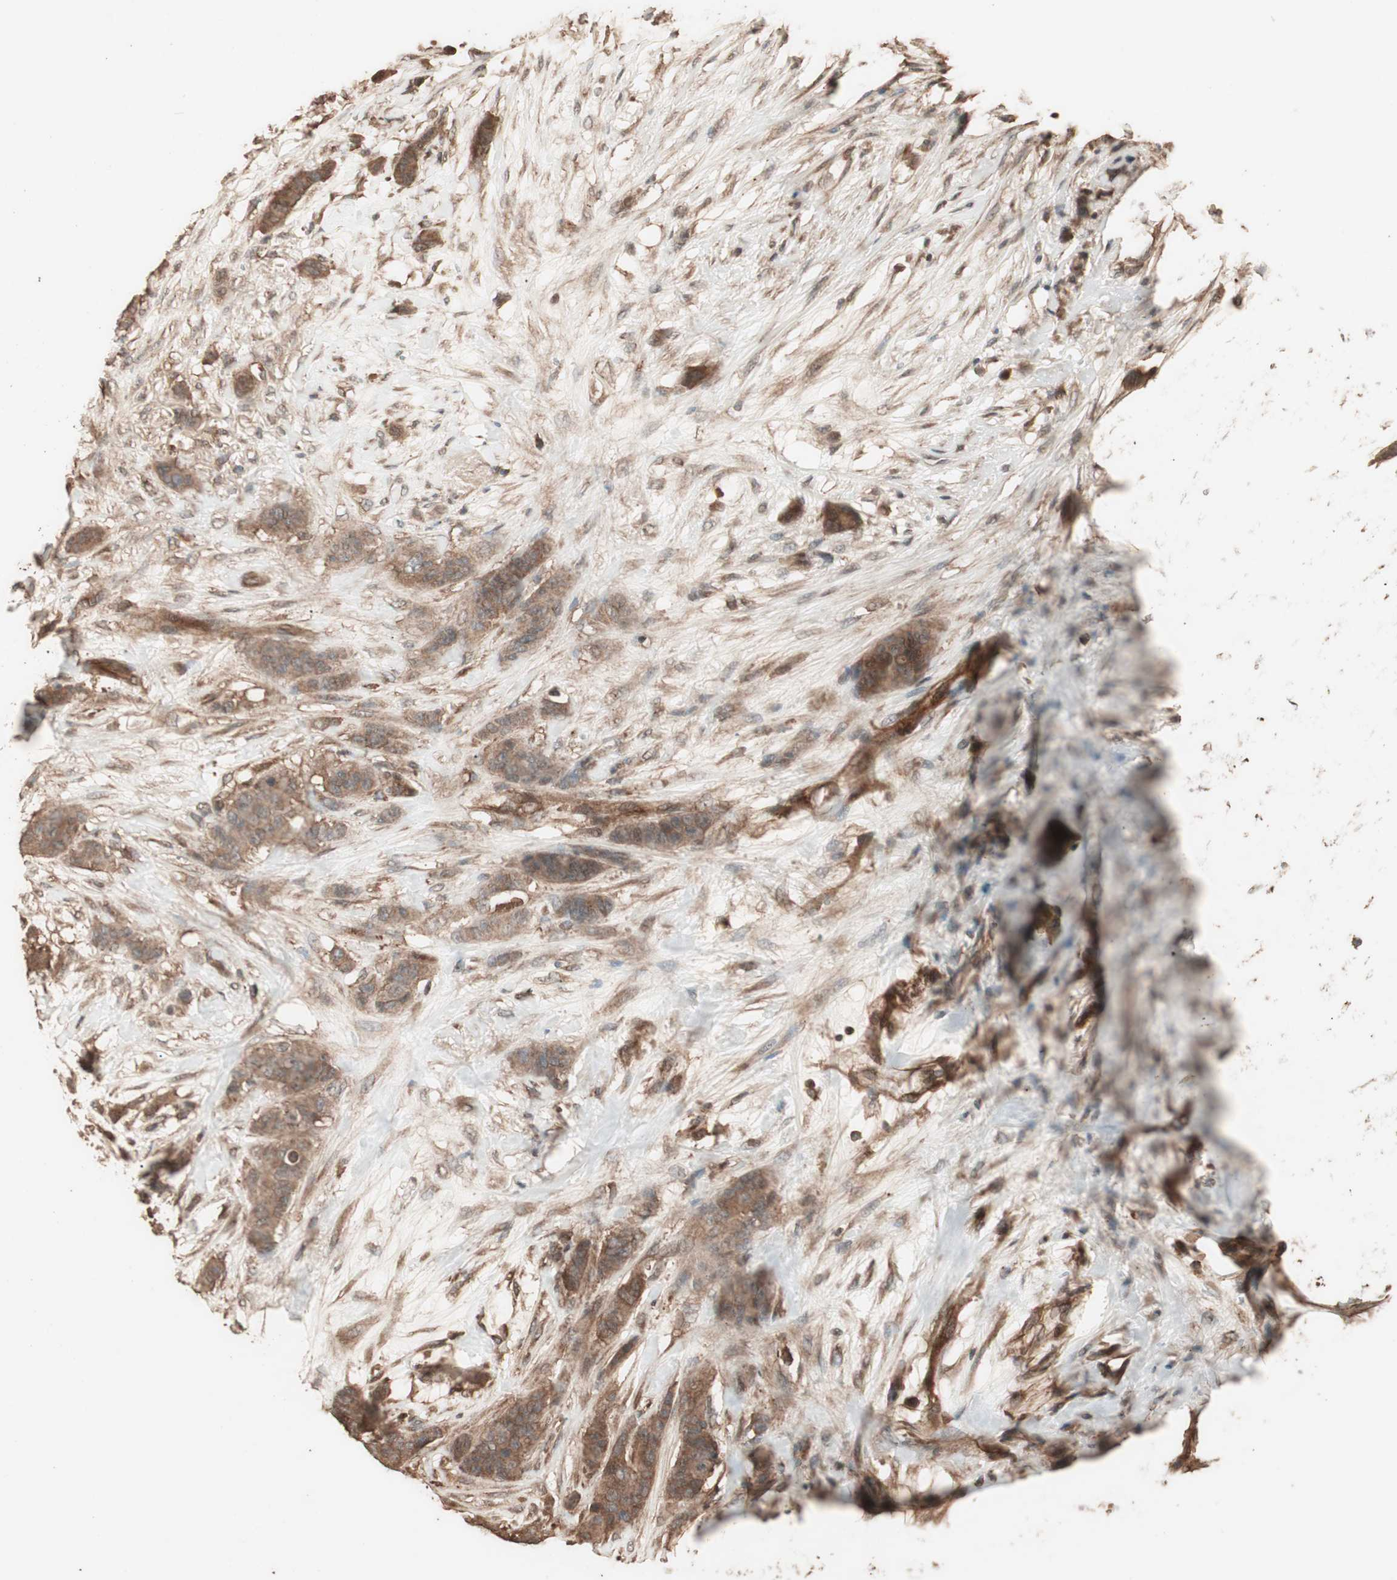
{"staining": {"intensity": "moderate", "quantity": ">75%", "location": "cytoplasmic/membranous"}, "tissue": "breast cancer", "cell_type": "Tumor cells", "image_type": "cancer", "snomed": [{"axis": "morphology", "description": "Duct carcinoma"}, {"axis": "topography", "description": "Breast"}], "caption": "Breast cancer (intraductal carcinoma) stained with DAB IHC shows medium levels of moderate cytoplasmic/membranous expression in about >75% of tumor cells. The staining is performed using DAB (3,3'-diaminobenzidine) brown chromogen to label protein expression. The nuclei are counter-stained blue using hematoxylin.", "gene": "CCN4", "patient": {"sex": "female", "age": 40}}